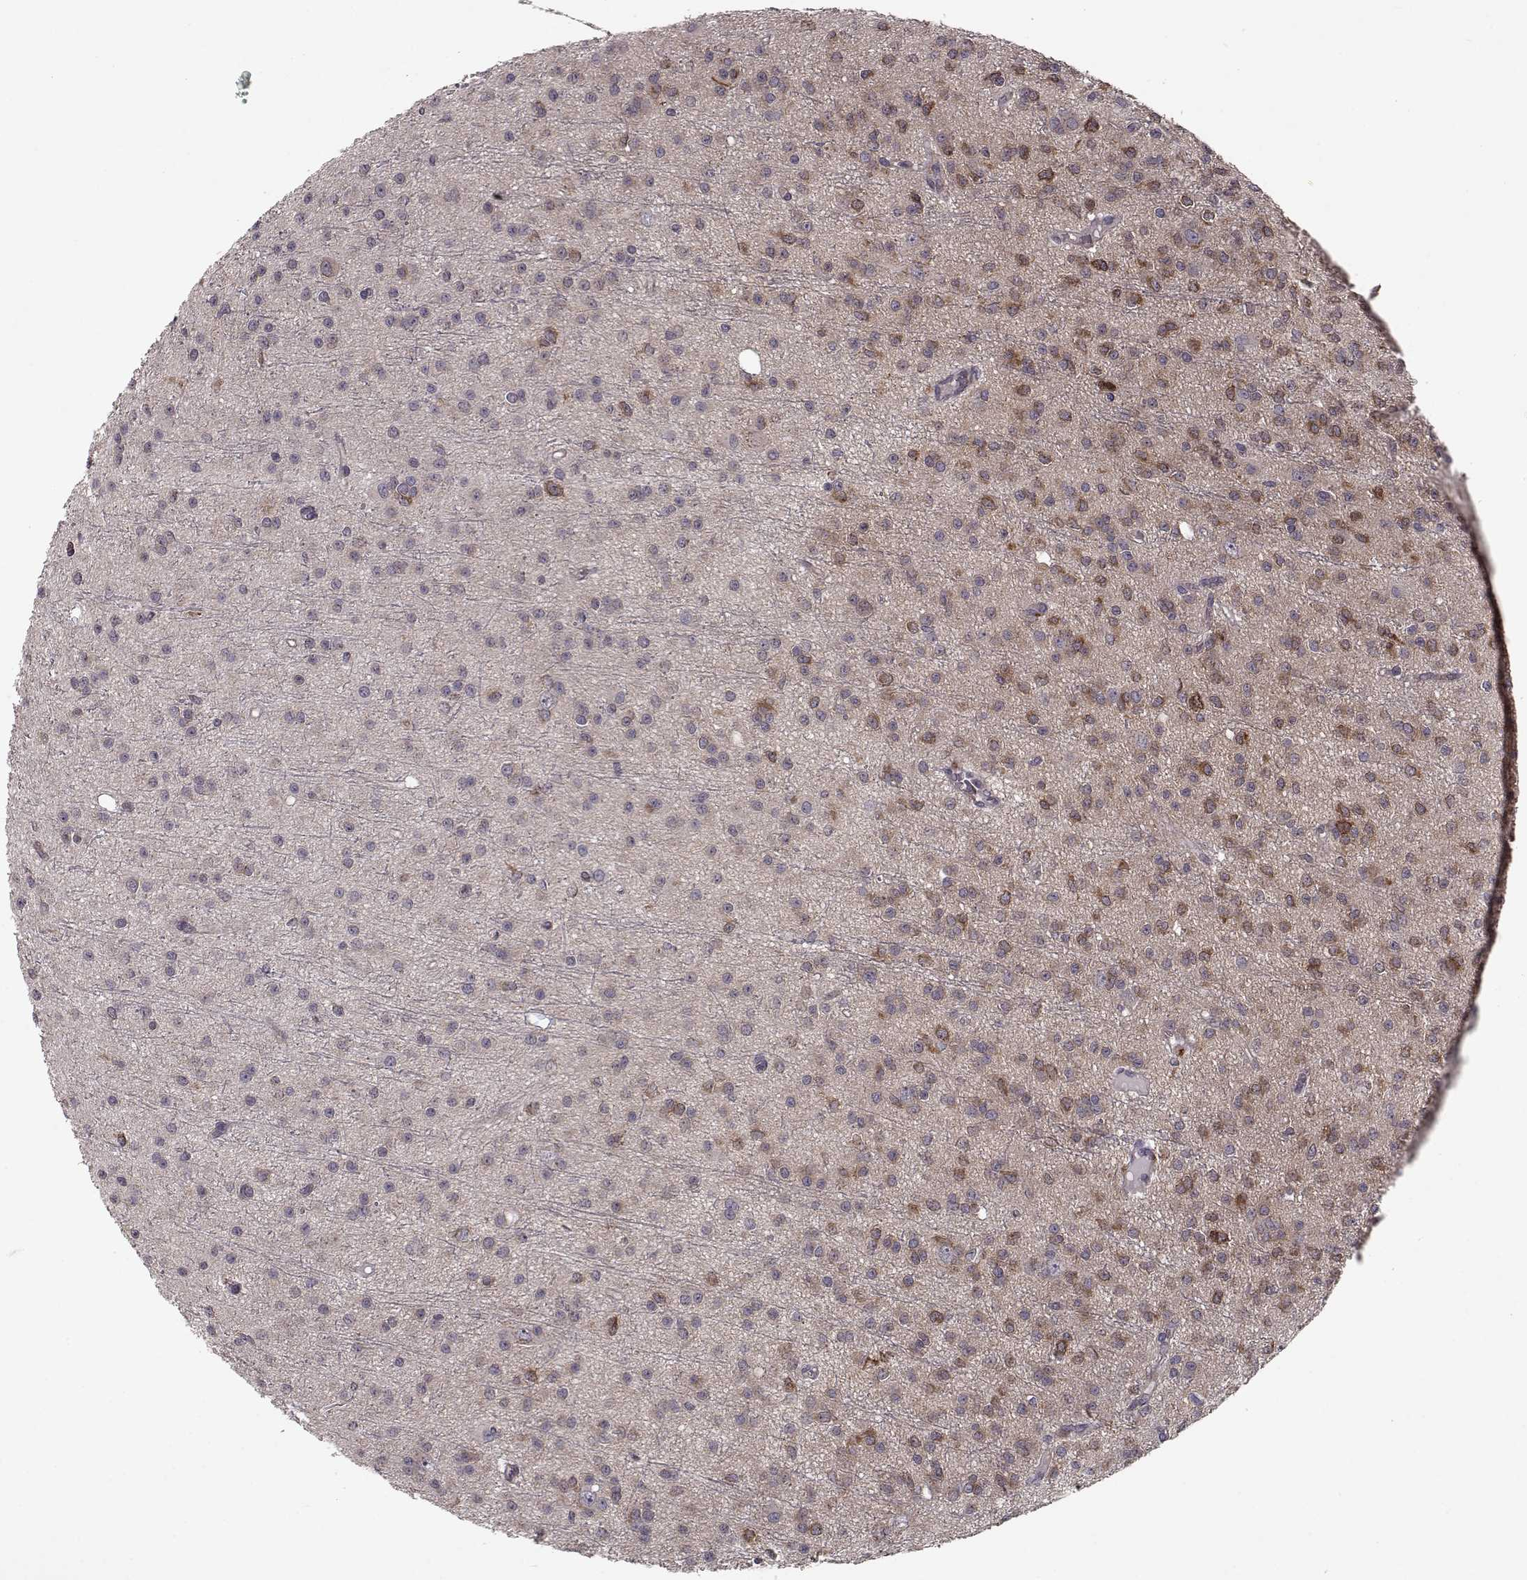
{"staining": {"intensity": "negative", "quantity": "none", "location": "none"}, "tissue": "glioma", "cell_type": "Tumor cells", "image_type": "cancer", "snomed": [{"axis": "morphology", "description": "Glioma, malignant, Low grade"}, {"axis": "topography", "description": "Brain"}], "caption": "A high-resolution histopathology image shows IHC staining of low-grade glioma (malignant), which shows no significant staining in tumor cells.", "gene": "RANBP1", "patient": {"sex": "male", "age": 27}}